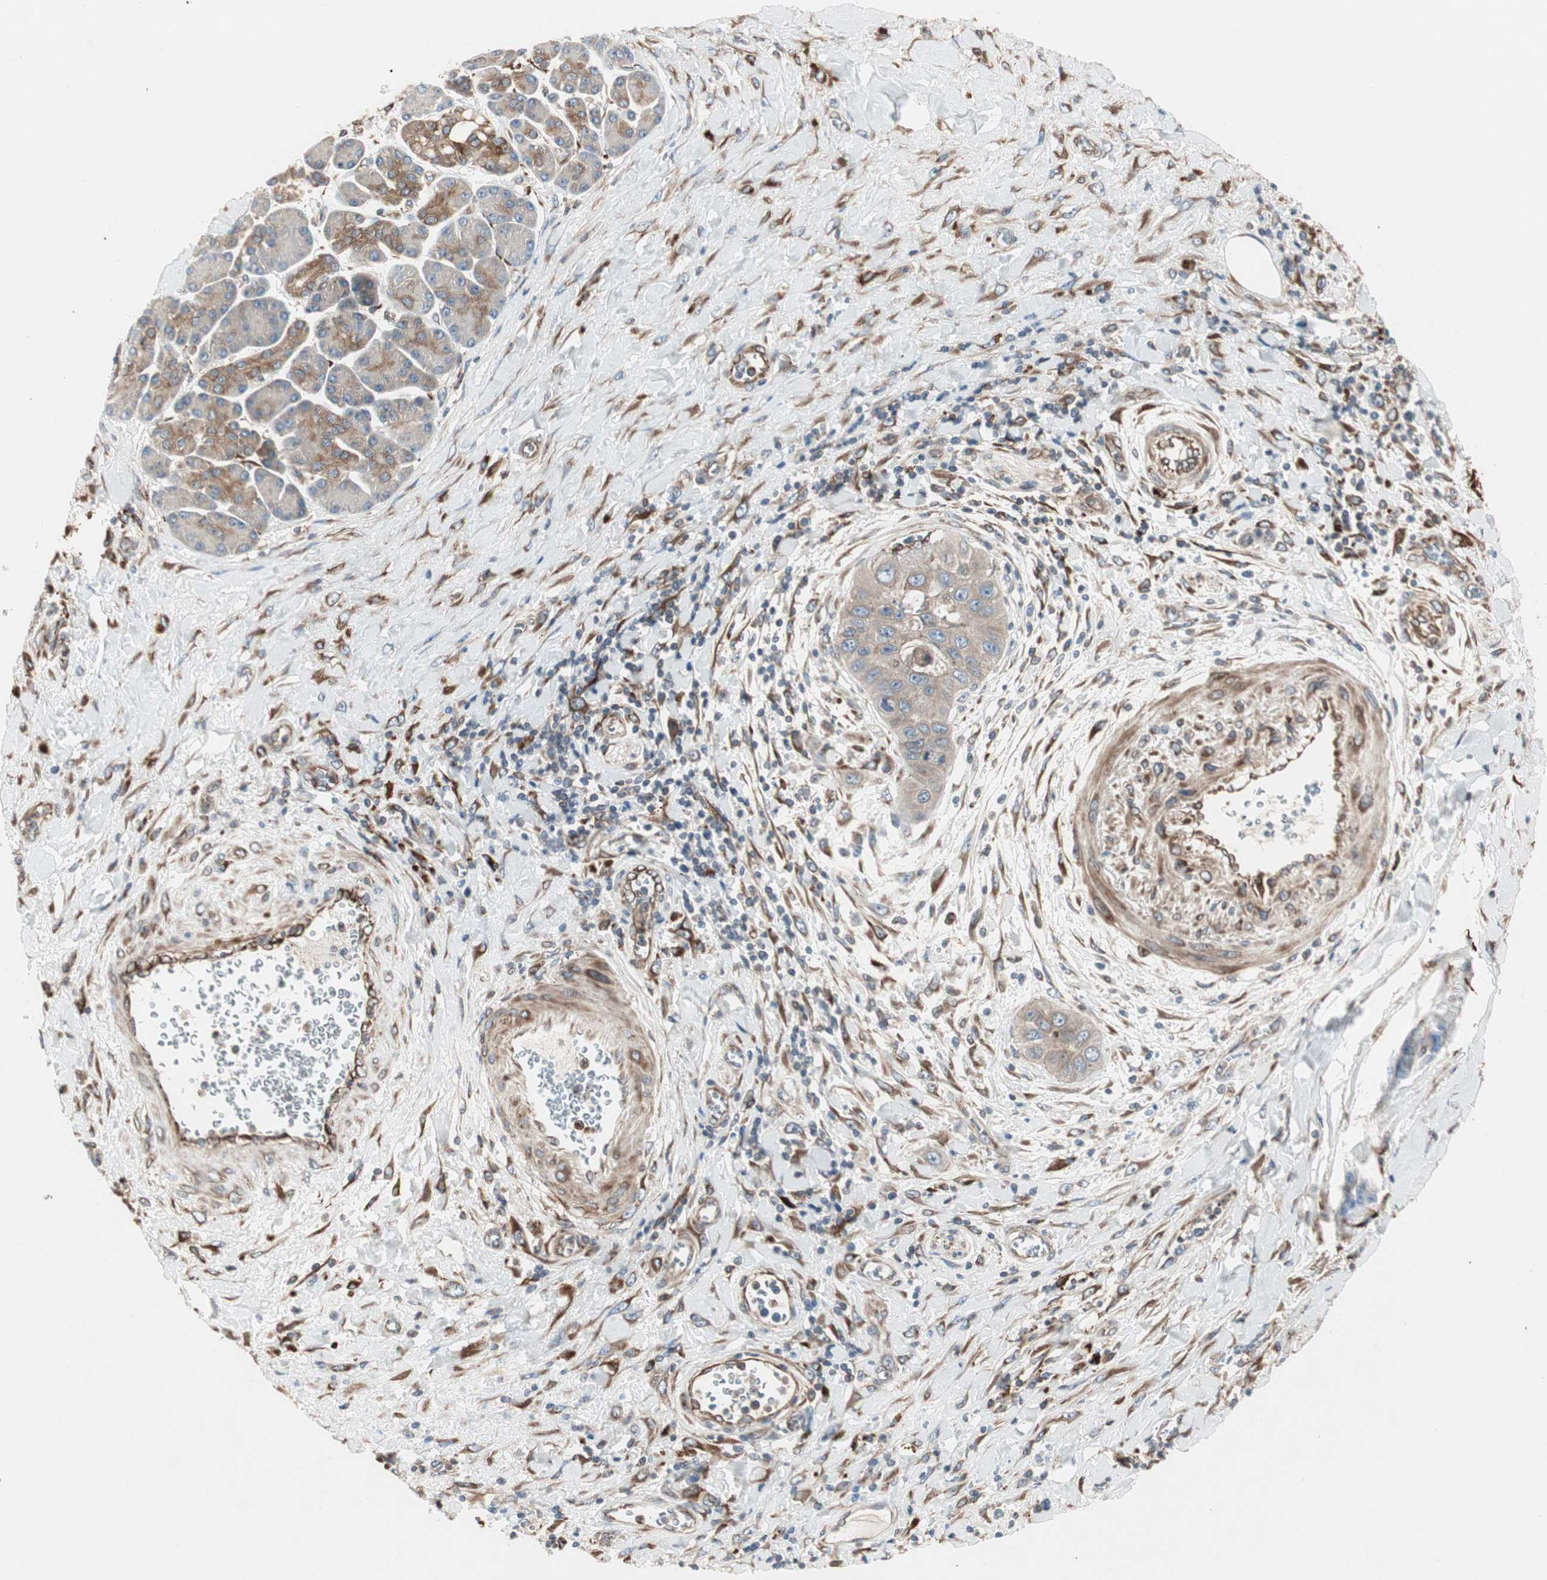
{"staining": {"intensity": "strong", "quantity": ">75%", "location": "cytoplasmic/membranous"}, "tissue": "pancreatic cancer", "cell_type": "Tumor cells", "image_type": "cancer", "snomed": [{"axis": "morphology", "description": "Adenocarcinoma, NOS"}, {"axis": "topography", "description": "Pancreas"}], "caption": "An image of human pancreatic adenocarcinoma stained for a protein displays strong cytoplasmic/membranous brown staining in tumor cells. The staining is performed using DAB brown chromogen to label protein expression. The nuclei are counter-stained blue using hematoxylin.", "gene": "H6PD", "patient": {"sex": "female", "age": 70}}